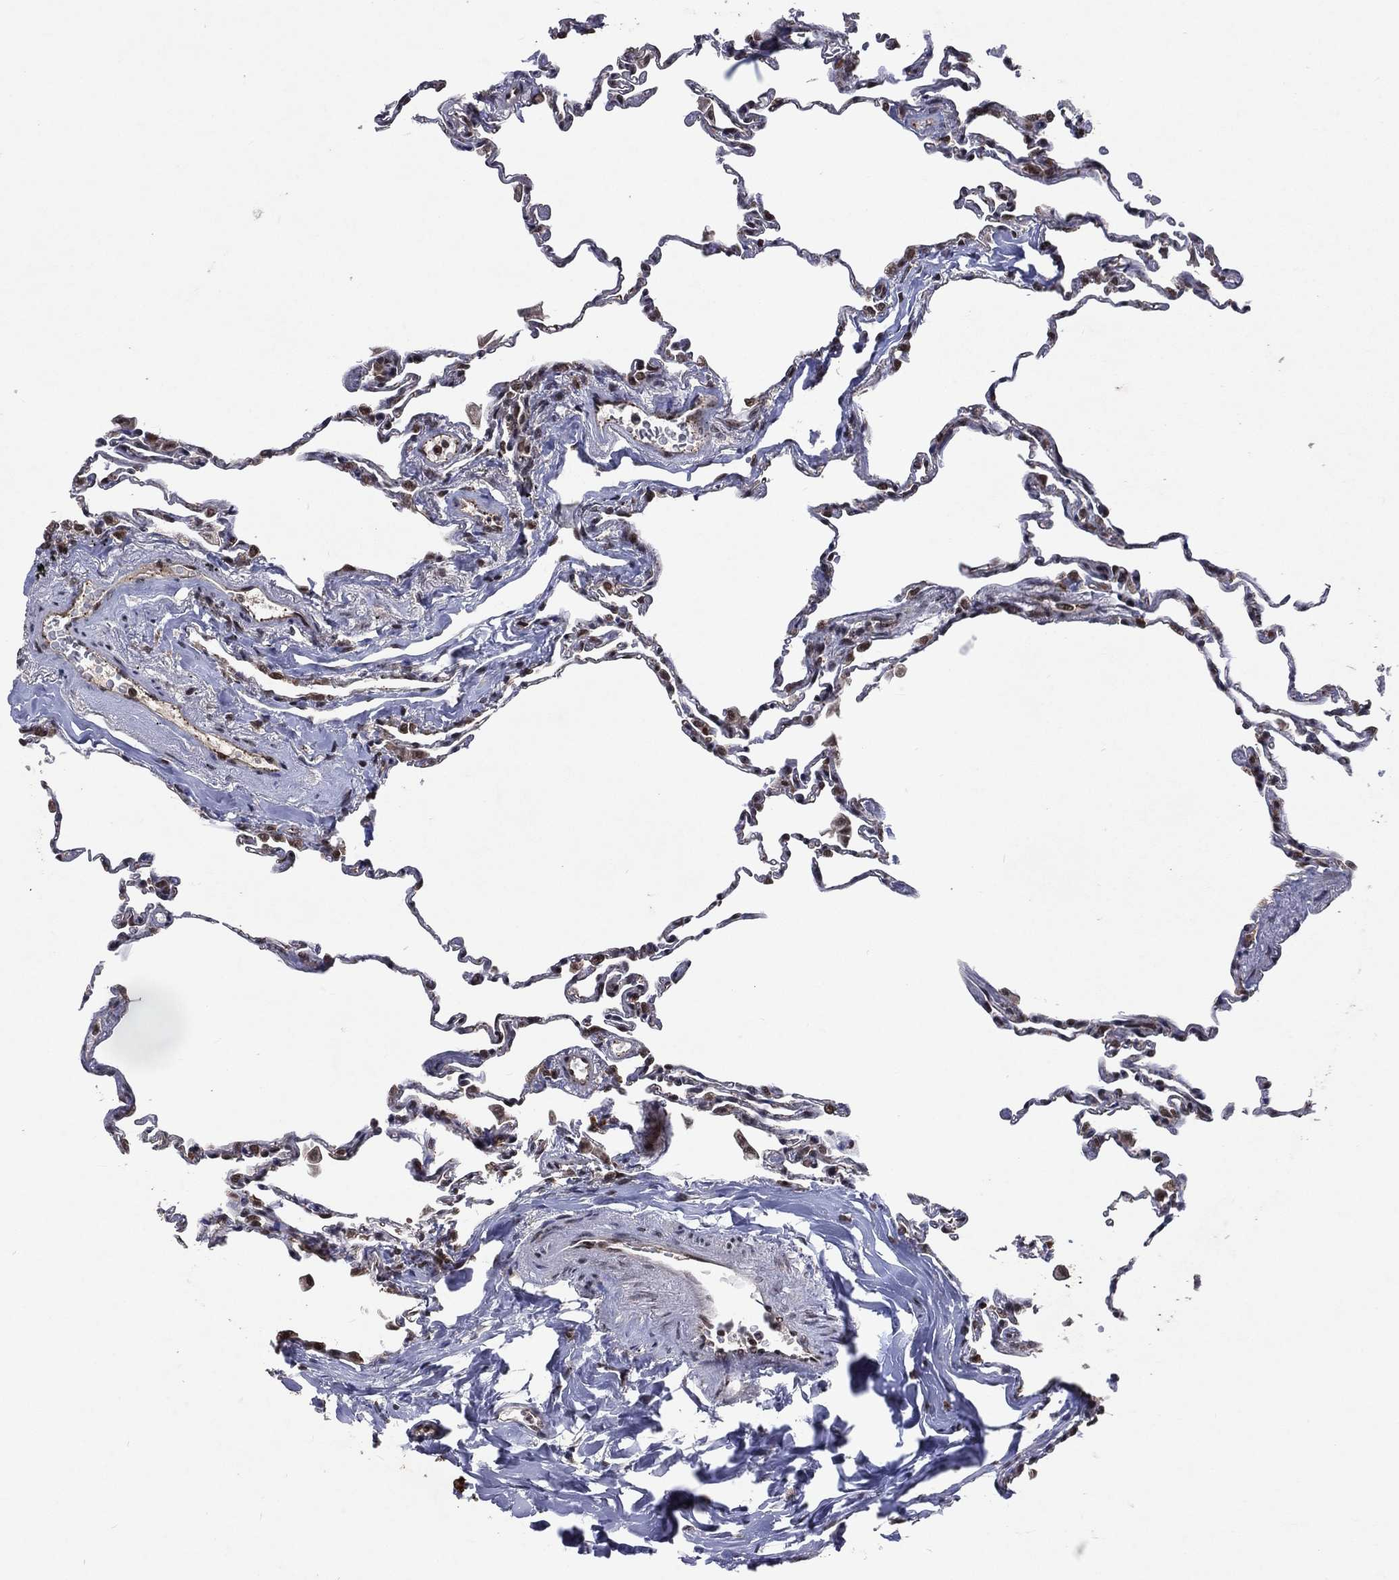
{"staining": {"intensity": "moderate", "quantity": "25%-75%", "location": "cytoplasmic/membranous,nuclear"}, "tissue": "lung", "cell_type": "Alveolar cells", "image_type": "normal", "snomed": [{"axis": "morphology", "description": "Normal tissue, NOS"}, {"axis": "topography", "description": "Lung"}], "caption": "High-power microscopy captured an immunohistochemistry image of unremarkable lung, revealing moderate cytoplasmic/membranous,nuclear staining in approximately 25%-75% of alveolar cells.", "gene": "DMAP1", "patient": {"sex": "female", "age": 57}}